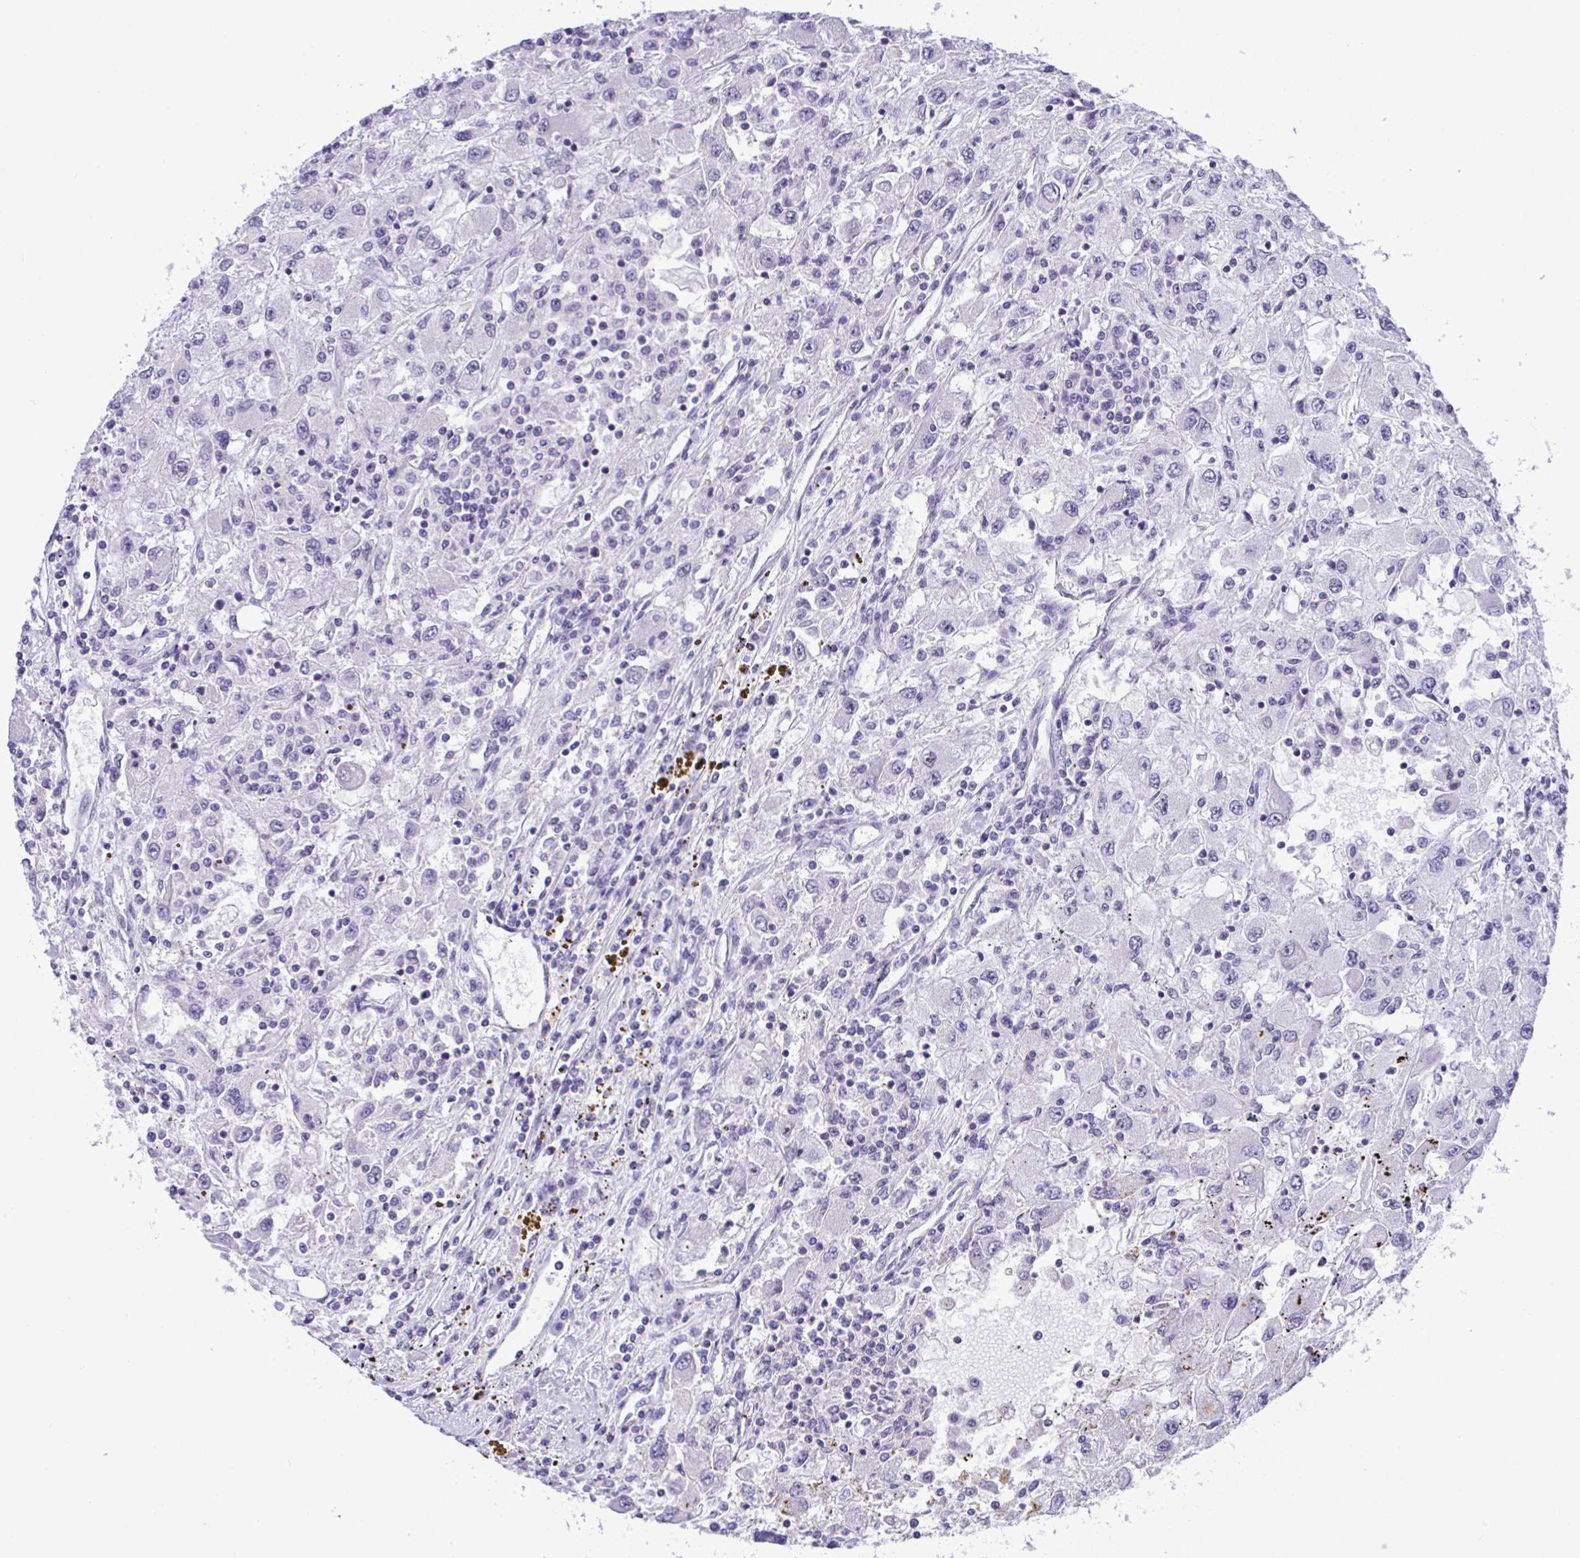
{"staining": {"intensity": "negative", "quantity": "none", "location": "none"}, "tissue": "renal cancer", "cell_type": "Tumor cells", "image_type": "cancer", "snomed": [{"axis": "morphology", "description": "Adenocarcinoma, NOS"}, {"axis": "topography", "description": "Kidney"}], "caption": "This is an immunohistochemistry (IHC) micrograph of renal cancer. There is no staining in tumor cells.", "gene": "YBX2", "patient": {"sex": "female", "age": 67}}